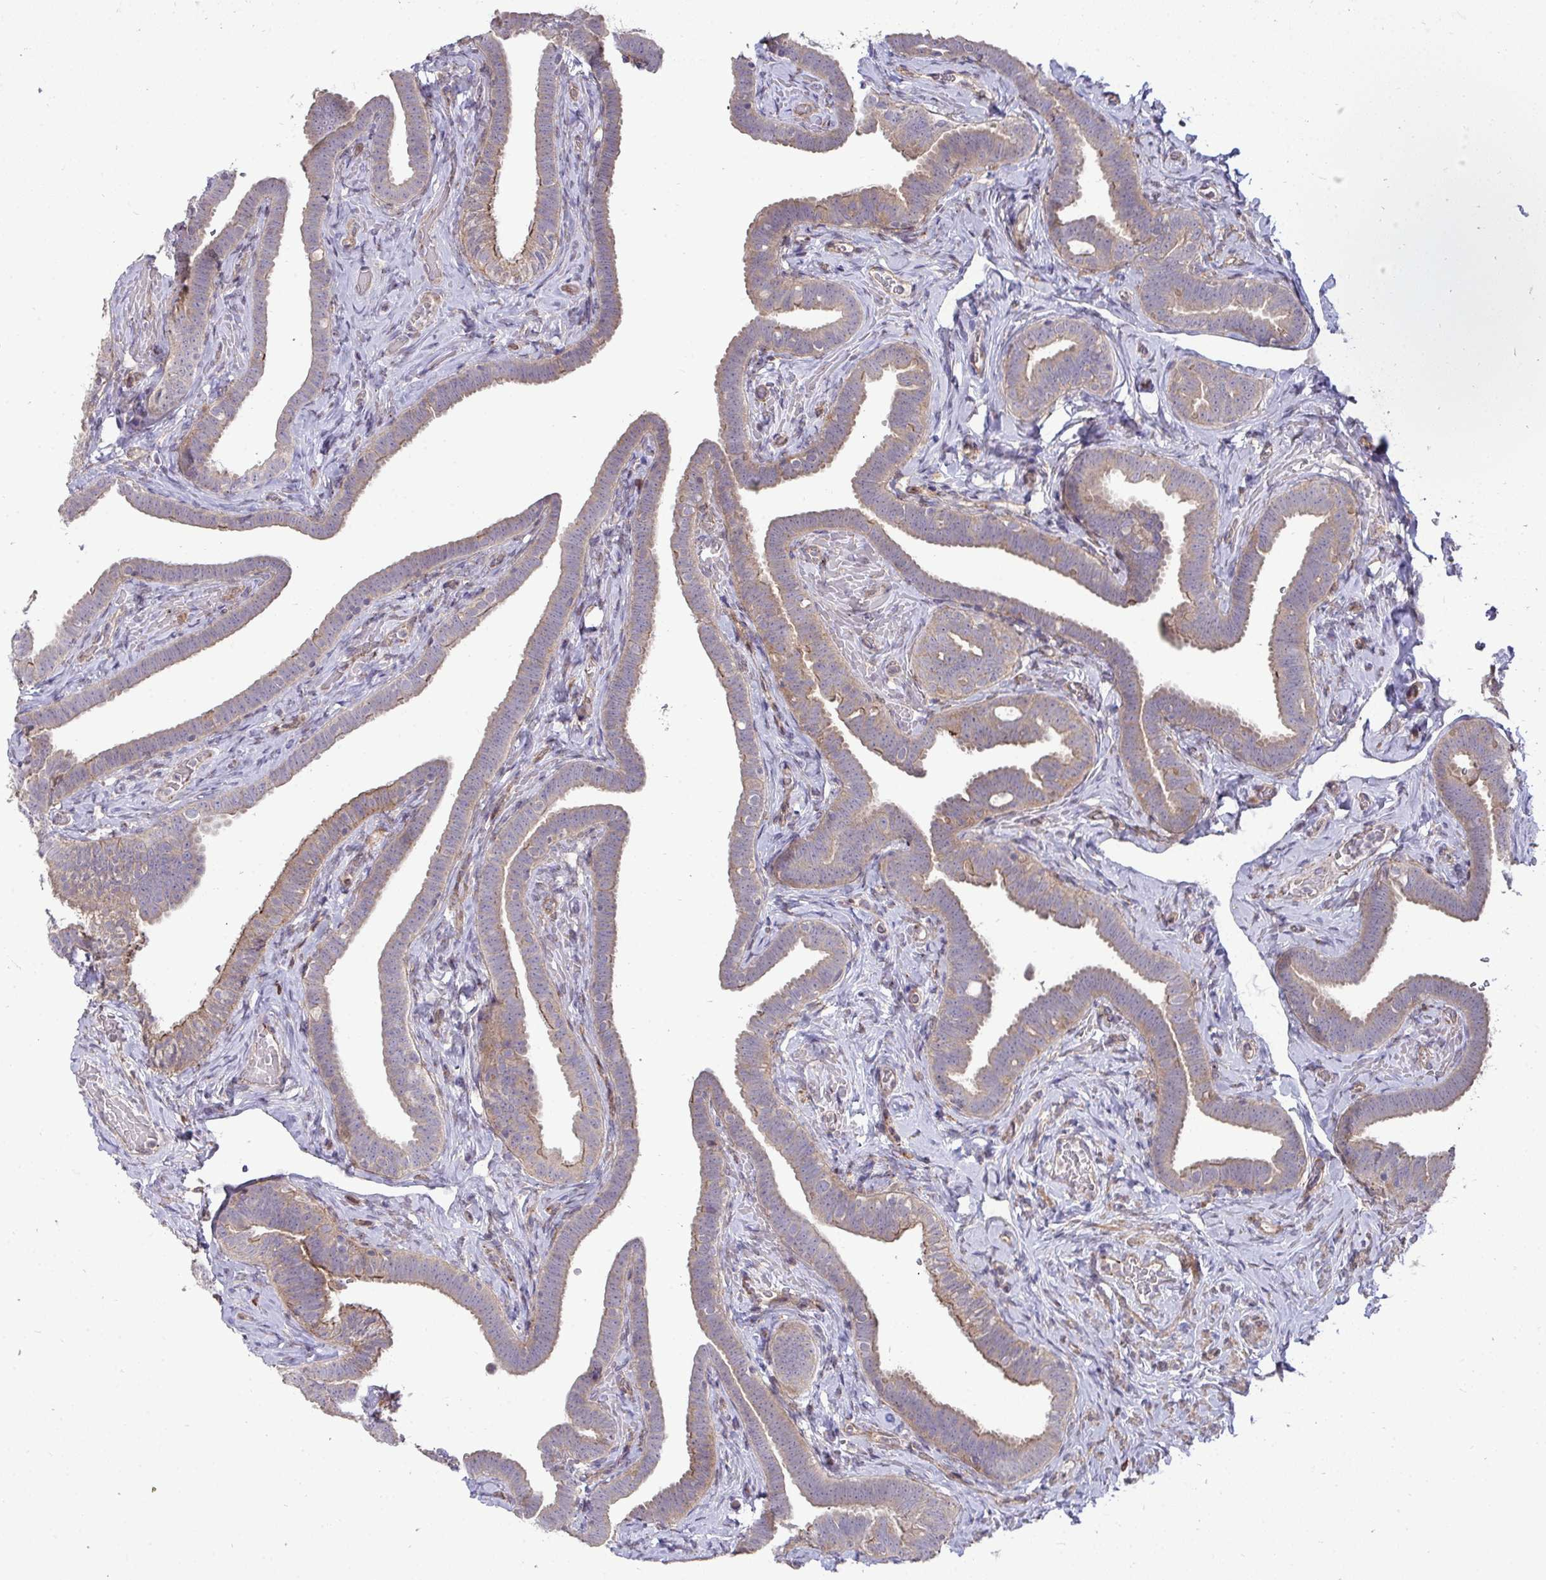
{"staining": {"intensity": "moderate", "quantity": "25%-75%", "location": "cytoplasmic/membranous"}, "tissue": "fallopian tube", "cell_type": "Glandular cells", "image_type": "normal", "snomed": [{"axis": "morphology", "description": "Normal tissue, NOS"}, {"axis": "topography", "description": "Fallopian tube"}], "caption": "Immunohistochemistry (IHC) of unremarkable human fallopian tube displays medium levels of moderate cytoplasmic/membranous staining in about 25%-75% of glandular cells.", "gene": "SH2D1B", "patient": {"sex": "female", "age": 69}}